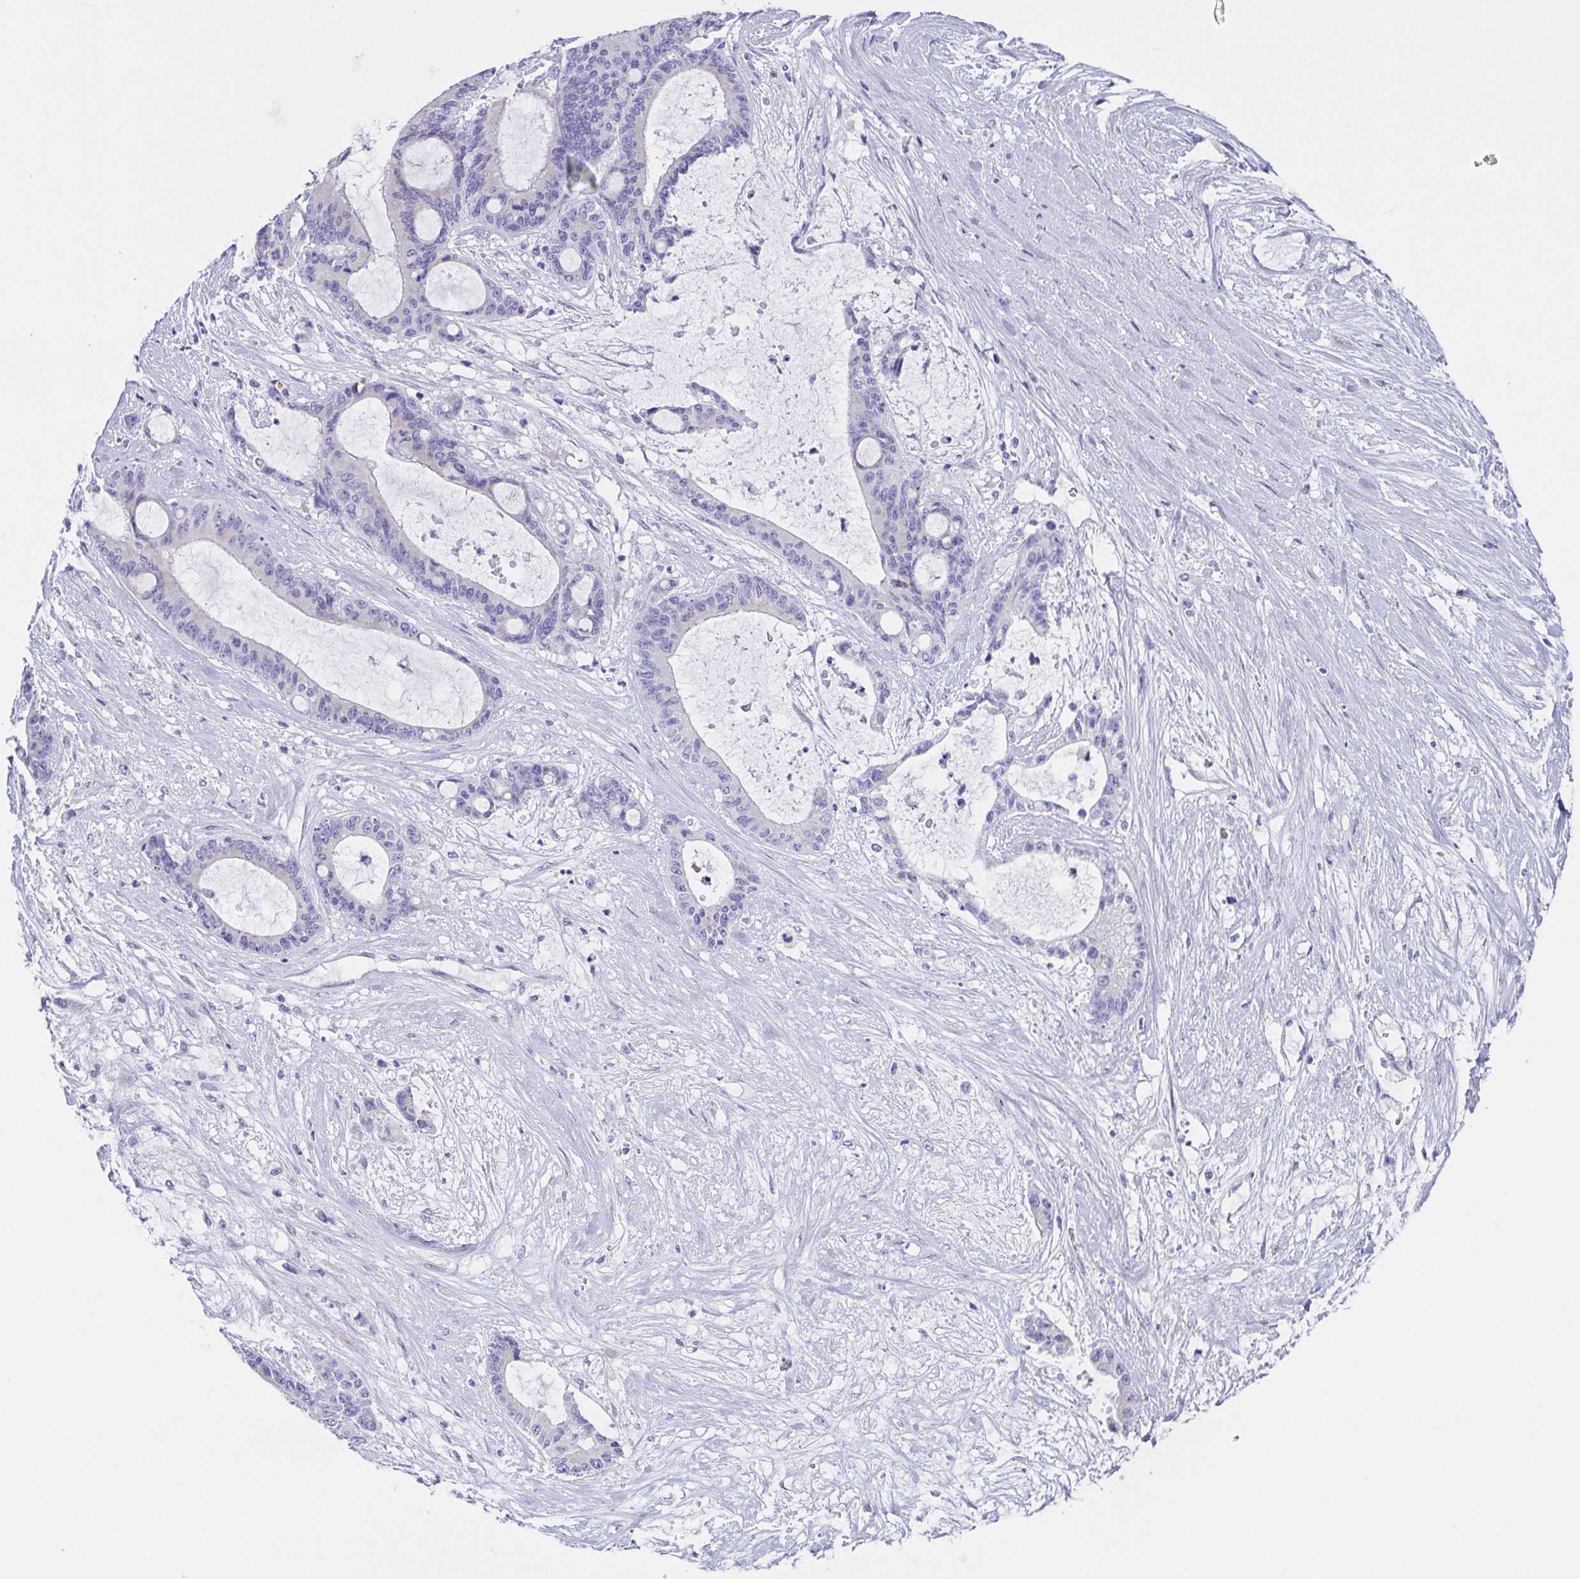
{"staining": {"intensity": "negative", "quantity": "none", "location": "none"}, "tissue": "liver cancer", "cell_type": "Tumor cells", "image_type": "cancer", "snomed": [{"axis": "morphology", "description": "Normal tissue, NOS"}, {"axis": "morphology", "description": "Cholangiocarcinoma"}, {"axis": "topography", "description": "Liver"}, {"axis": "topography", "description": "Peripheral nerve tissue"}], "caption": "IHC image of human liver cholangiocarcinoma stained for a protein (brown), which reveals no expression in tumor cells.", "gene": "SCG3", "patient": {"sex": "female", "age": 73}}